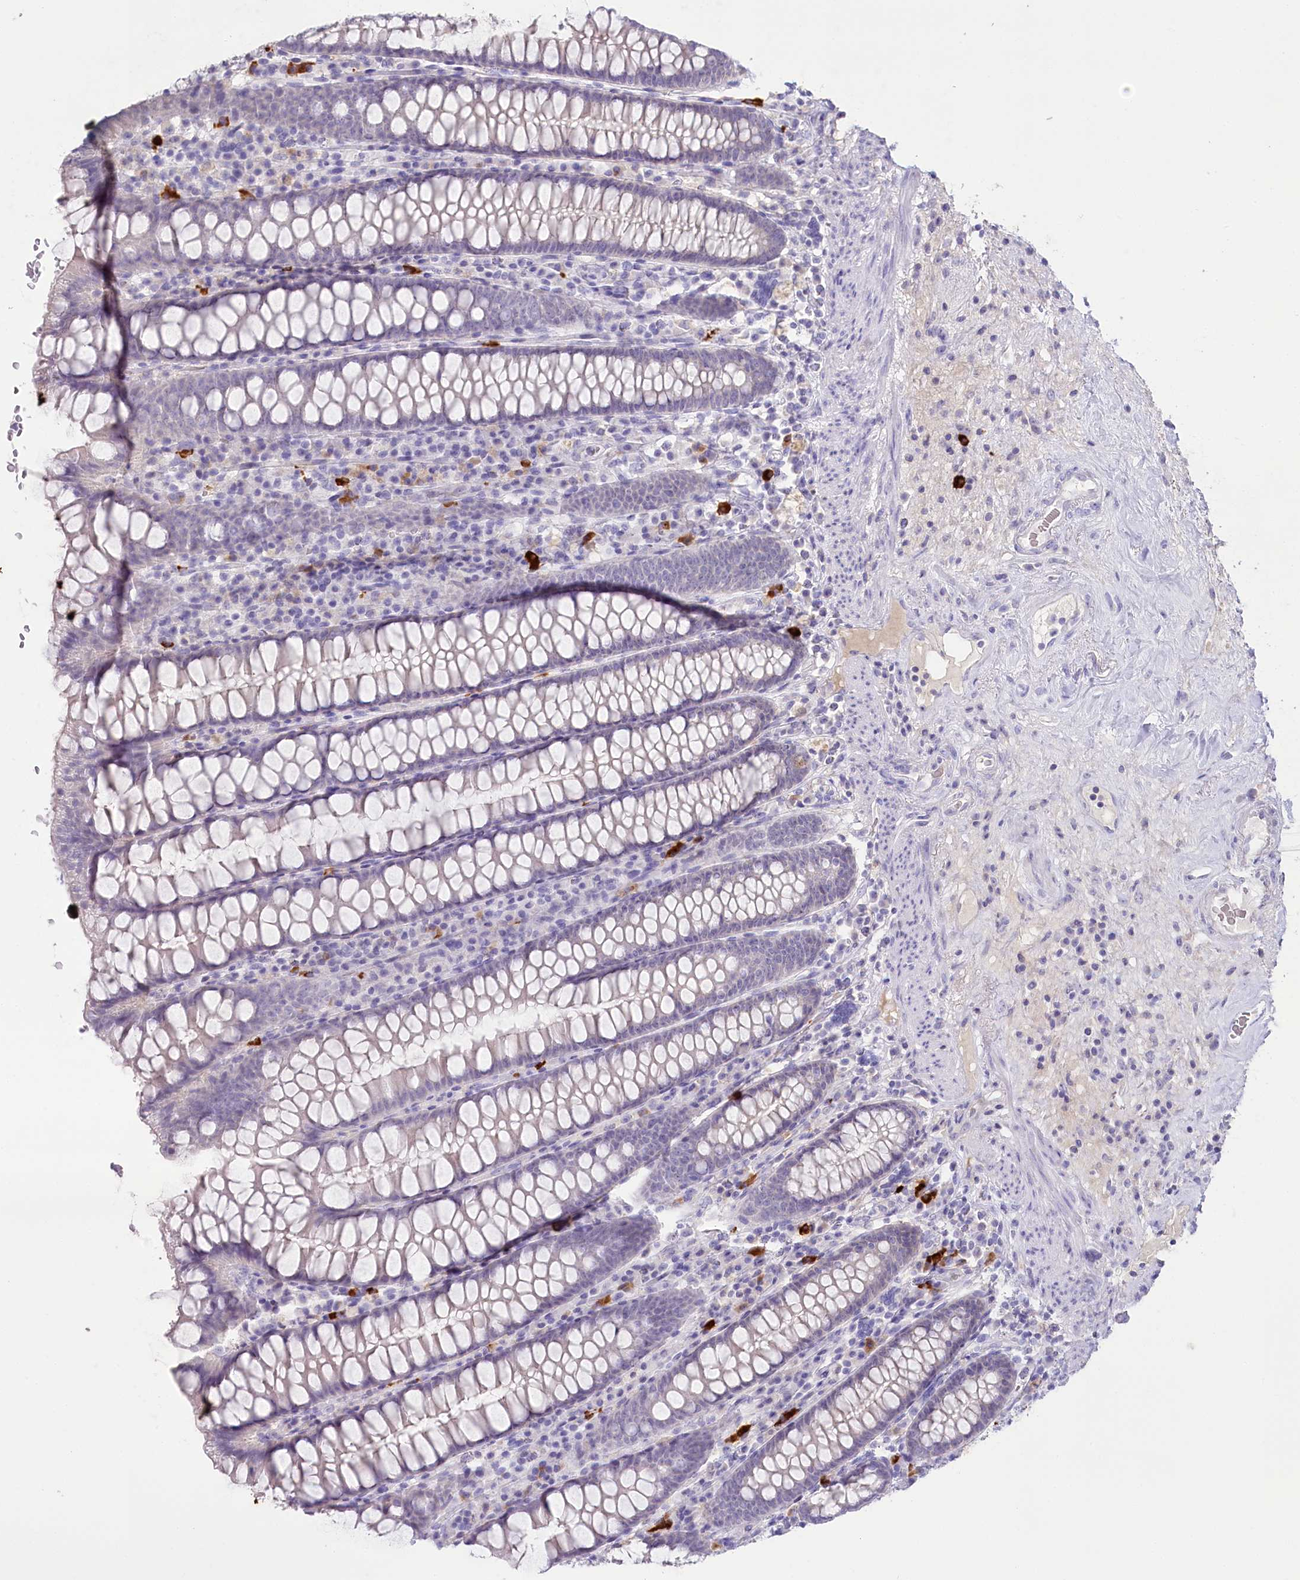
{"staining": {"intensity": "negative", "quantity": "none", "location": "none"}, "tissue": "colon", "cell_type": "Endothelial cells", "image_type": "normal", "snomed": [{"axis": "morphology", "description": "Normal tissue, NOS"}, {"axis": "topography", "description": "Colon"}], "caption": "Protein analysis of normal colon shows no significant expression in endothelial cells. (Stains: DAB (3,3'-diaminobenzidine) IHC with hematoxylin counter stain, Microscopy: brightfield microscopy at high magnification).", "gene": "MYOZ1", "patient": {"sex": "female", "age": 79}}